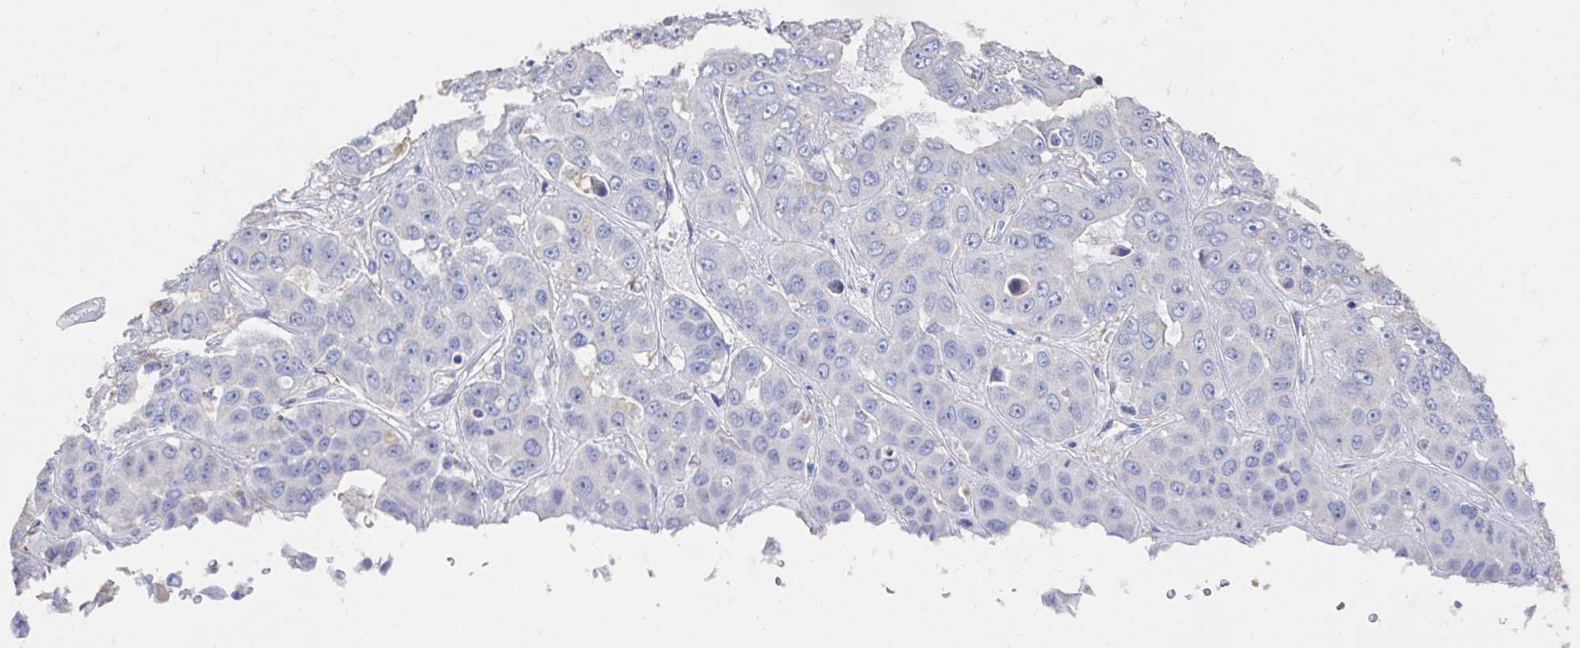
{"staining": {"intensity": "negative", "quantity": "none", "location": "none"}, "tissue": "liver cancer", "cell_type": "Tumor cells", "image_type": "cancer", "snomed": [{"axis": "morphology", "description": "Cholangiocarcinoma"}, {"axis": "topography", "description": "Liver"}], "caption": "A histopathology image of liver cholangiocarcinoma stained for a protein exhibits no brown staining in tumor cells. (DAB IHC, high magnification).", "gene": "LAMC3", "patient": {"sex": "female", "age": 52}}